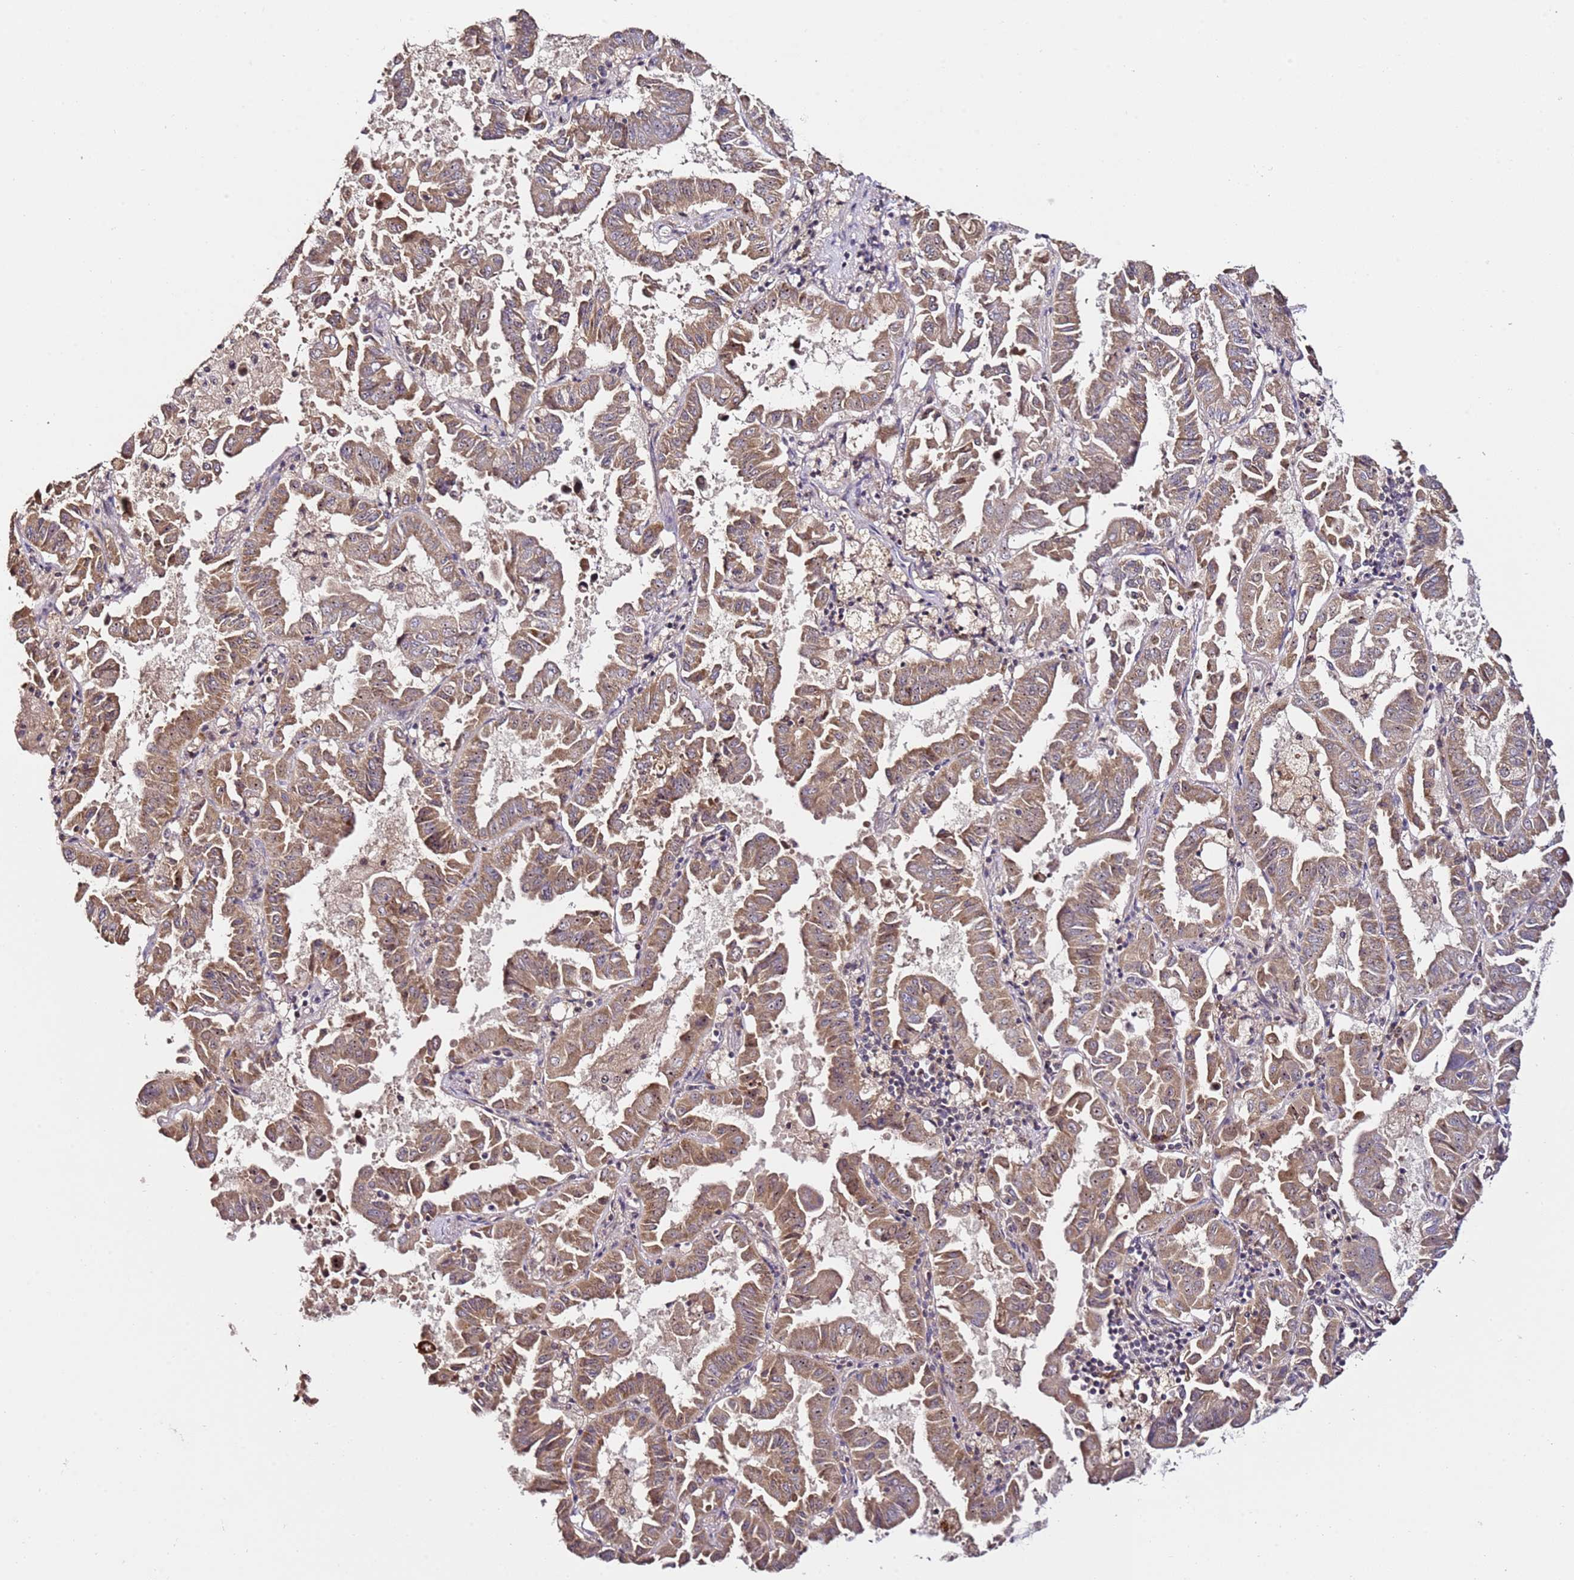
{"staining": {"intensity": "moderate", "quantity": ">75%", "location": "cytoplasmic/membranous,nuclear"}, "tissue": "lung cancer", "cell_type": "Tumor cells", "image_type": "cancer", "snomed": [{"axis": "morphology", "description": "Adenocarcinoma, NOS"}, {"axis": "topography", "description": "Lung"}], "caption": "Immunohistochemistry (IHC) micrograph of neoplastic tissue: human lung adenocarcinoma stained using immunohistochemistry demonstrates medium levels of moderate protein expression localized specifically in the cytoplasmic/membranous and nuclear of tumor cells, appearing as a cytoplasmic/membranous and nuclear brown color.", "gene": "DDX27", "patient": {"sex": "male", "age": 64}}